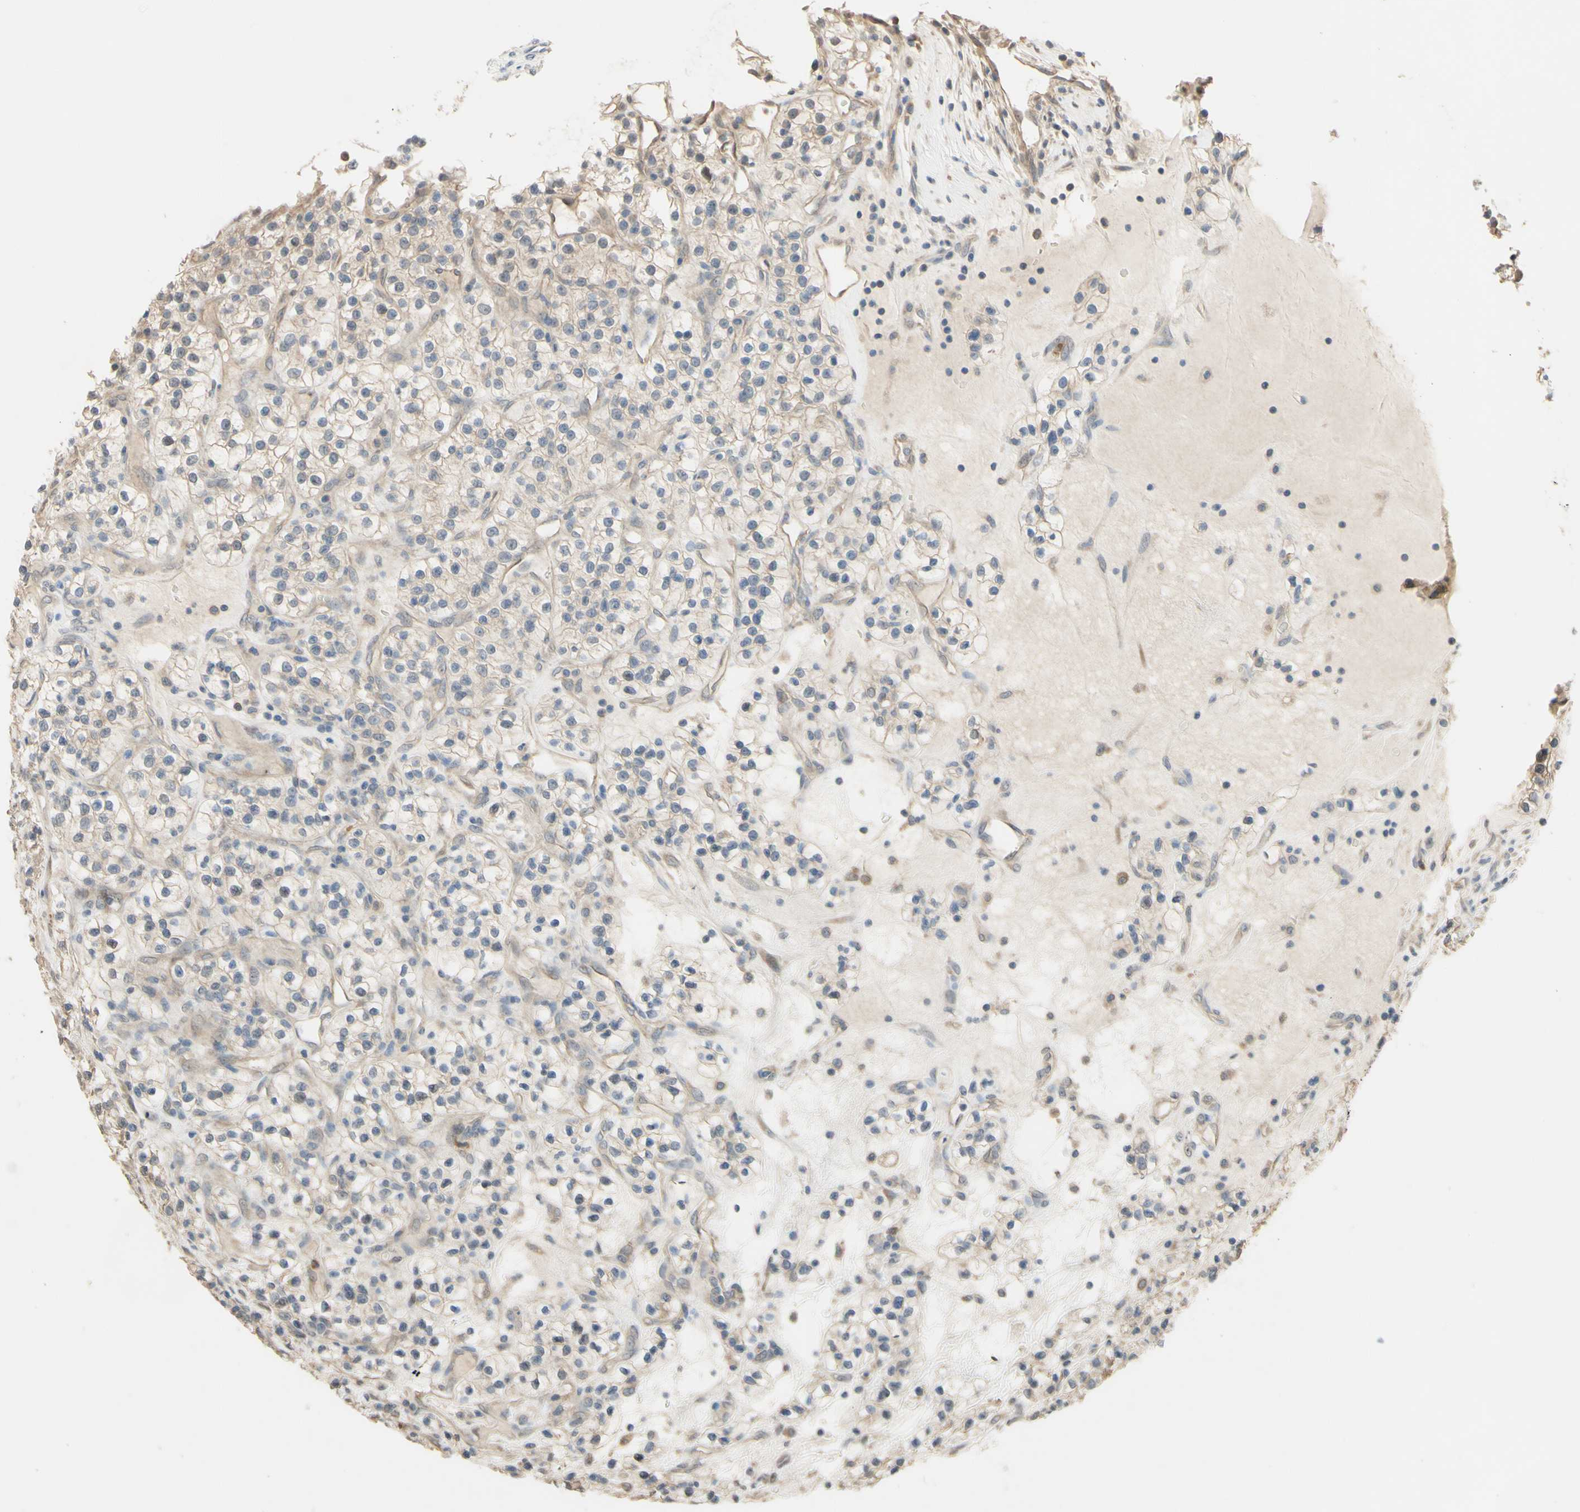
{"staining": {"intensity": "weak", "quantity": "25%-75%", "location": "cytoplasmic/membranous"}, "tissue": "renal cancer", "cell_type": "Tumor cells", "image_type": "cancer", "snomed": [{"axis": "morphology", "description": "Adenocarcinoma, NOS"}, {"axis": "topography", "description": "Kidney"}], "caption": "Immunohistochemical staining of human renal adenocarcinoma shows low levels of weak cytoplasmic/membranous staining in about 25%-75% of tumor cells.", "gene": "SMIM19", "patient": {"sex": "female", "age": 57}}